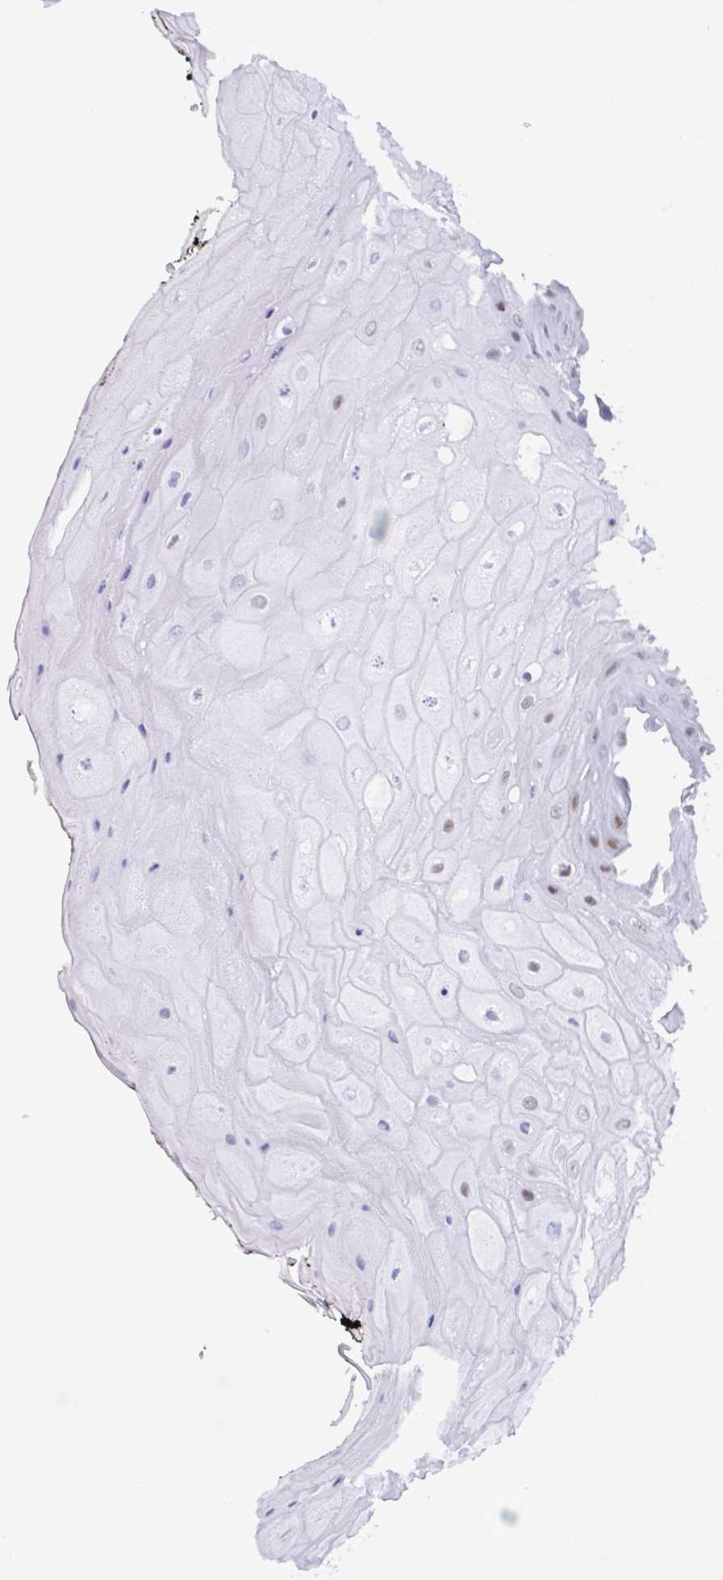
{"staining": {"intensity": "negative", "quantity": "none", "location": "none"}, "tissue": "oral mucosa", "cell_type": "Squamous epithelial cells", "image_type": "normal", "snomed": [{"axis": "morphology", "description": "Normal tissue, NOS"}, {"axis": "topography", "description": "Oral tissue"}, {"axis": "topography", "description": "Tounge, NOS"}], "caption": "High power microscopy photomicrograph of an immunohistochemistry (IHC) image of benign oral mucosa, revealing no significant expression in squamous epithelial cells.", "gene": "PBOV1", "patient": {"sex": "female", "age": 59}}